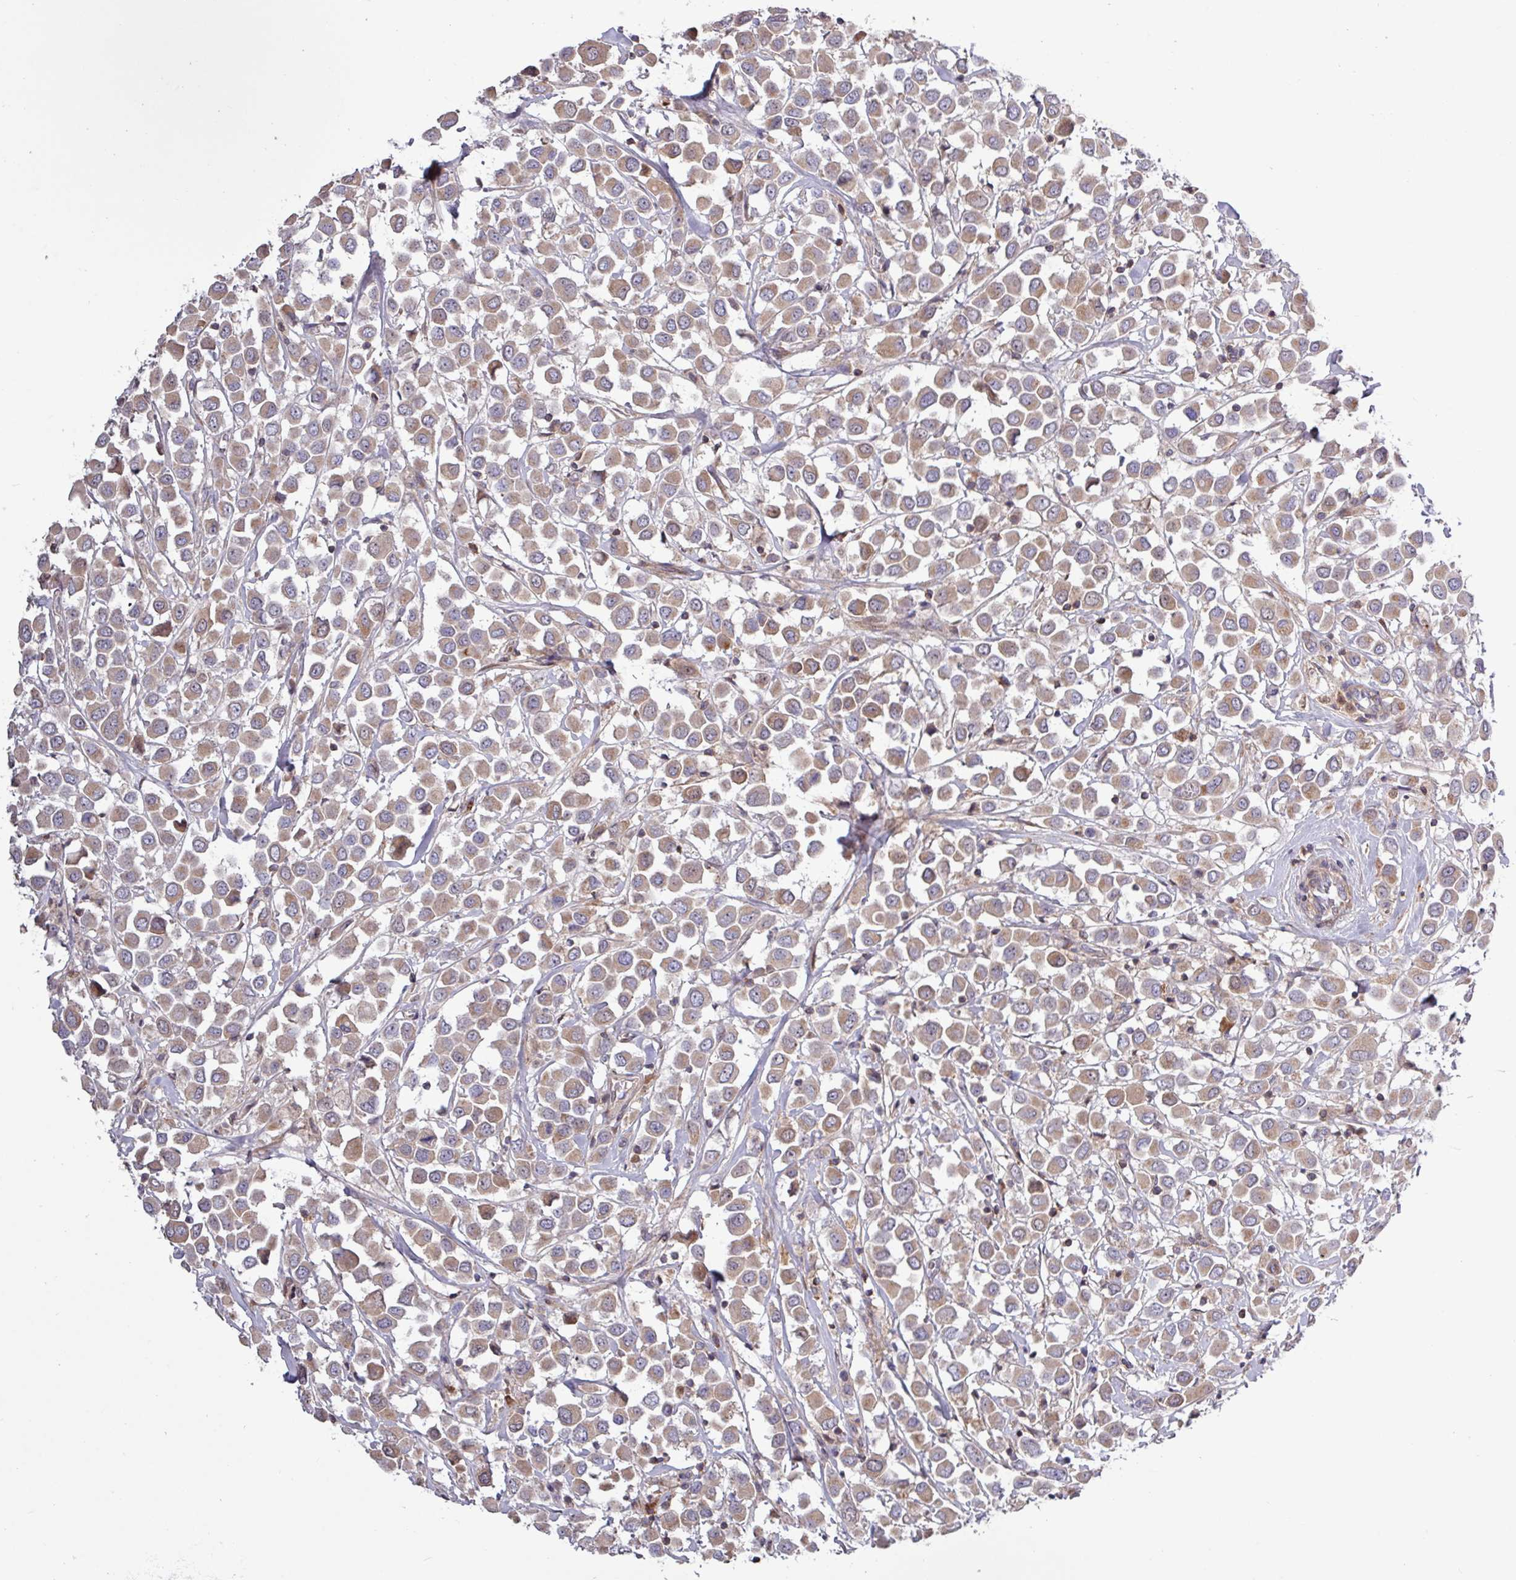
{"staining": {"intensity": "weak", "quantity": ">75%", "location": "cytoplasmic/membranous"}, "tissue": "breast cancer", "cell_type": "Tumor cells", "image_type": "cancer", "snomed": [{"axis": "morphology", "description": "Duct carcinoma"}, {"axis": "topography", "description": "Breast"}], "caption": "Breast cancer (infiltrating ductal carcinoma) stained with a brown dye demonstrates weak cytoplasmic/membranous positive staining in approximately >75% of tumor cells.", "gene": "TNFSF12", "patient": {"sex": "female", "age": 61}}